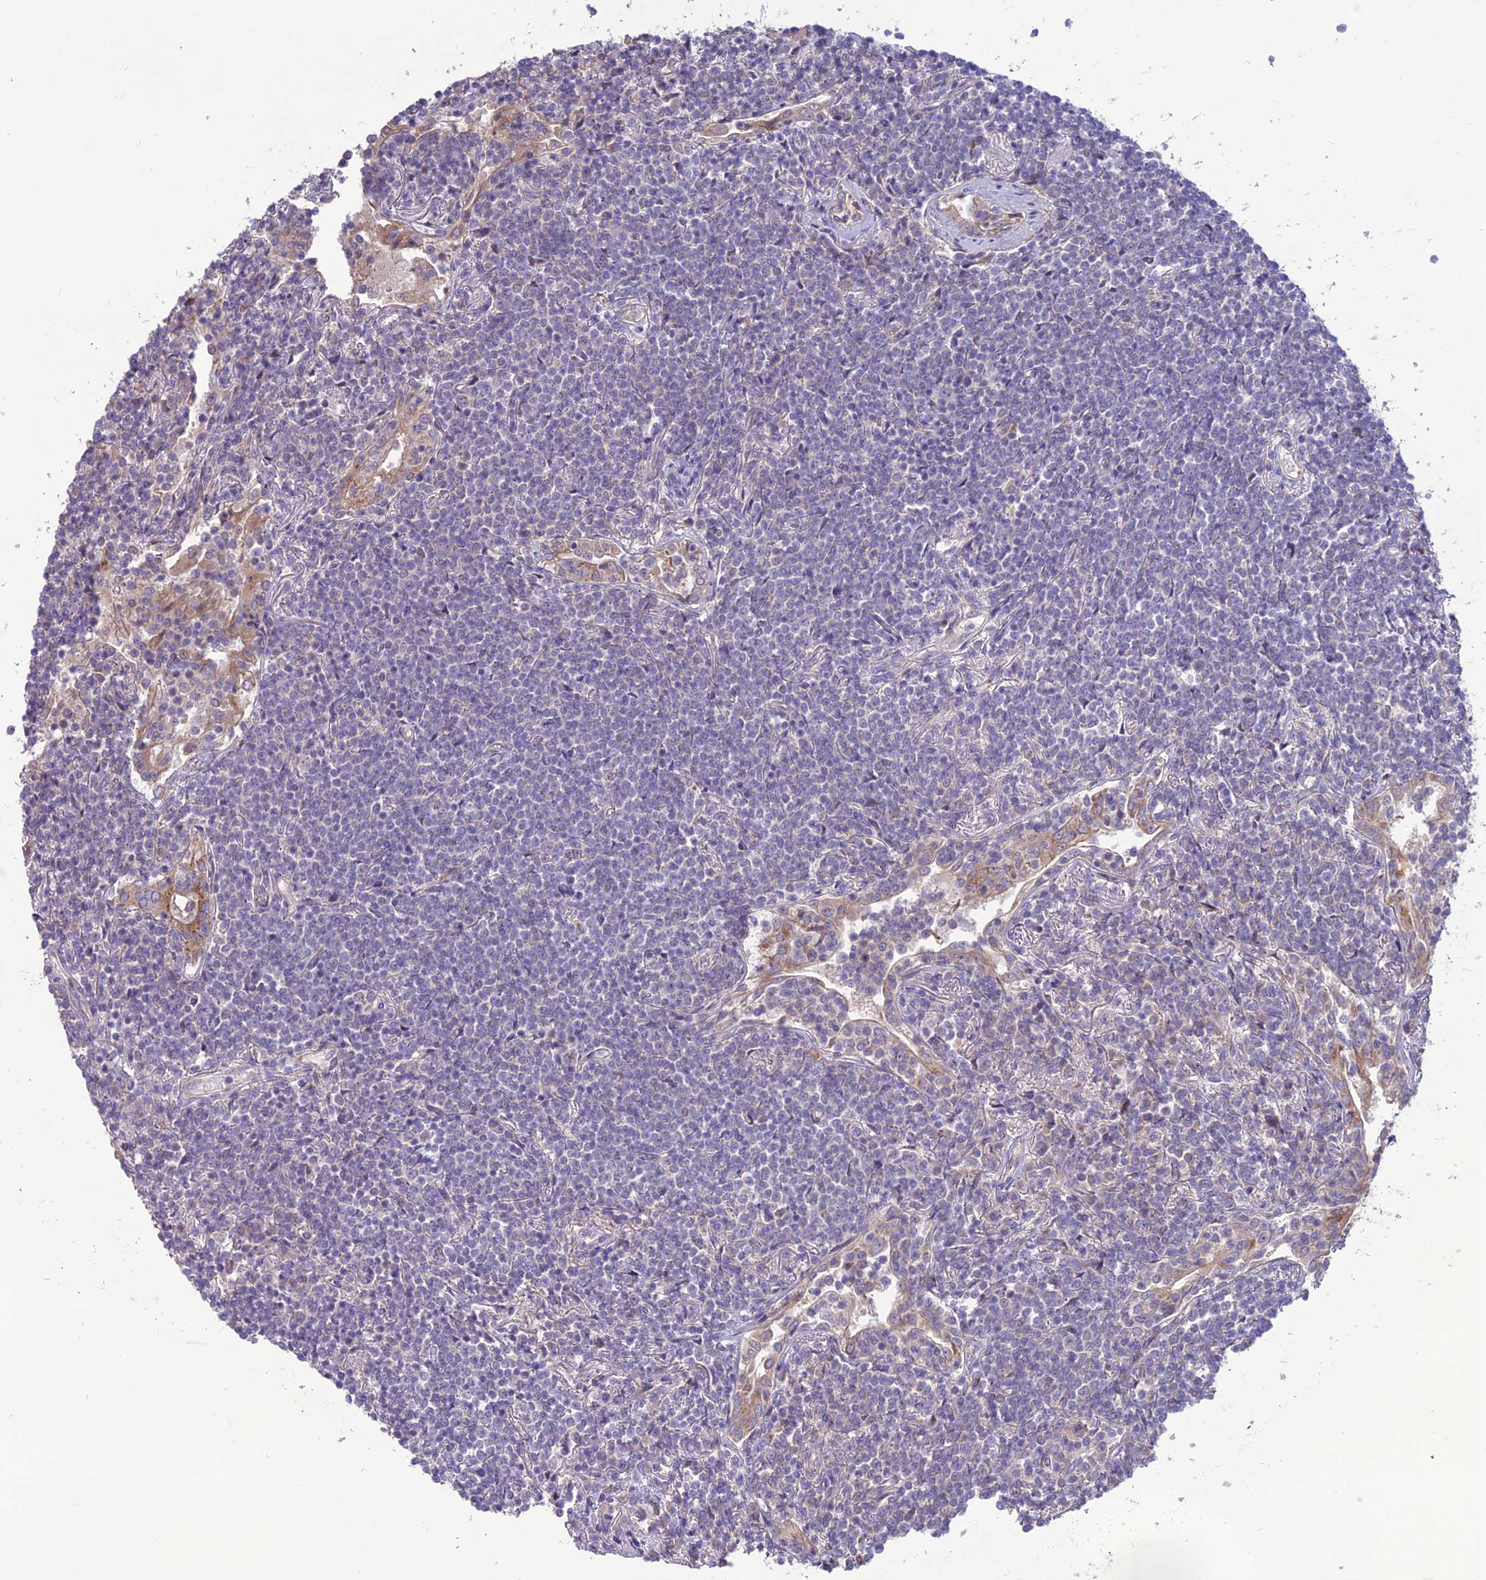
{"staining": {"intensity": "negative", "quantity": "none", "location": "none"}, "tissue": "lymphoma", "cell_type": "Tumor cells", "image_type": "cancer", "snomed": [{"axis": "morphology", "description": "Malignant lymphoma, non-Hodgkin's type, Low grade"}, {"axis": "topography", "description": "Lung"}], "caption": "Tumor cells are negative for protein expression in human lymphoma. The staining was performed using DAB to visualize the protein expression in brown, while the nuclei were stained in blue with hematoxylin (Magnification: 20x).", "gene": "SPRYD7", "patient": {"sex": "female", "age": 71}}